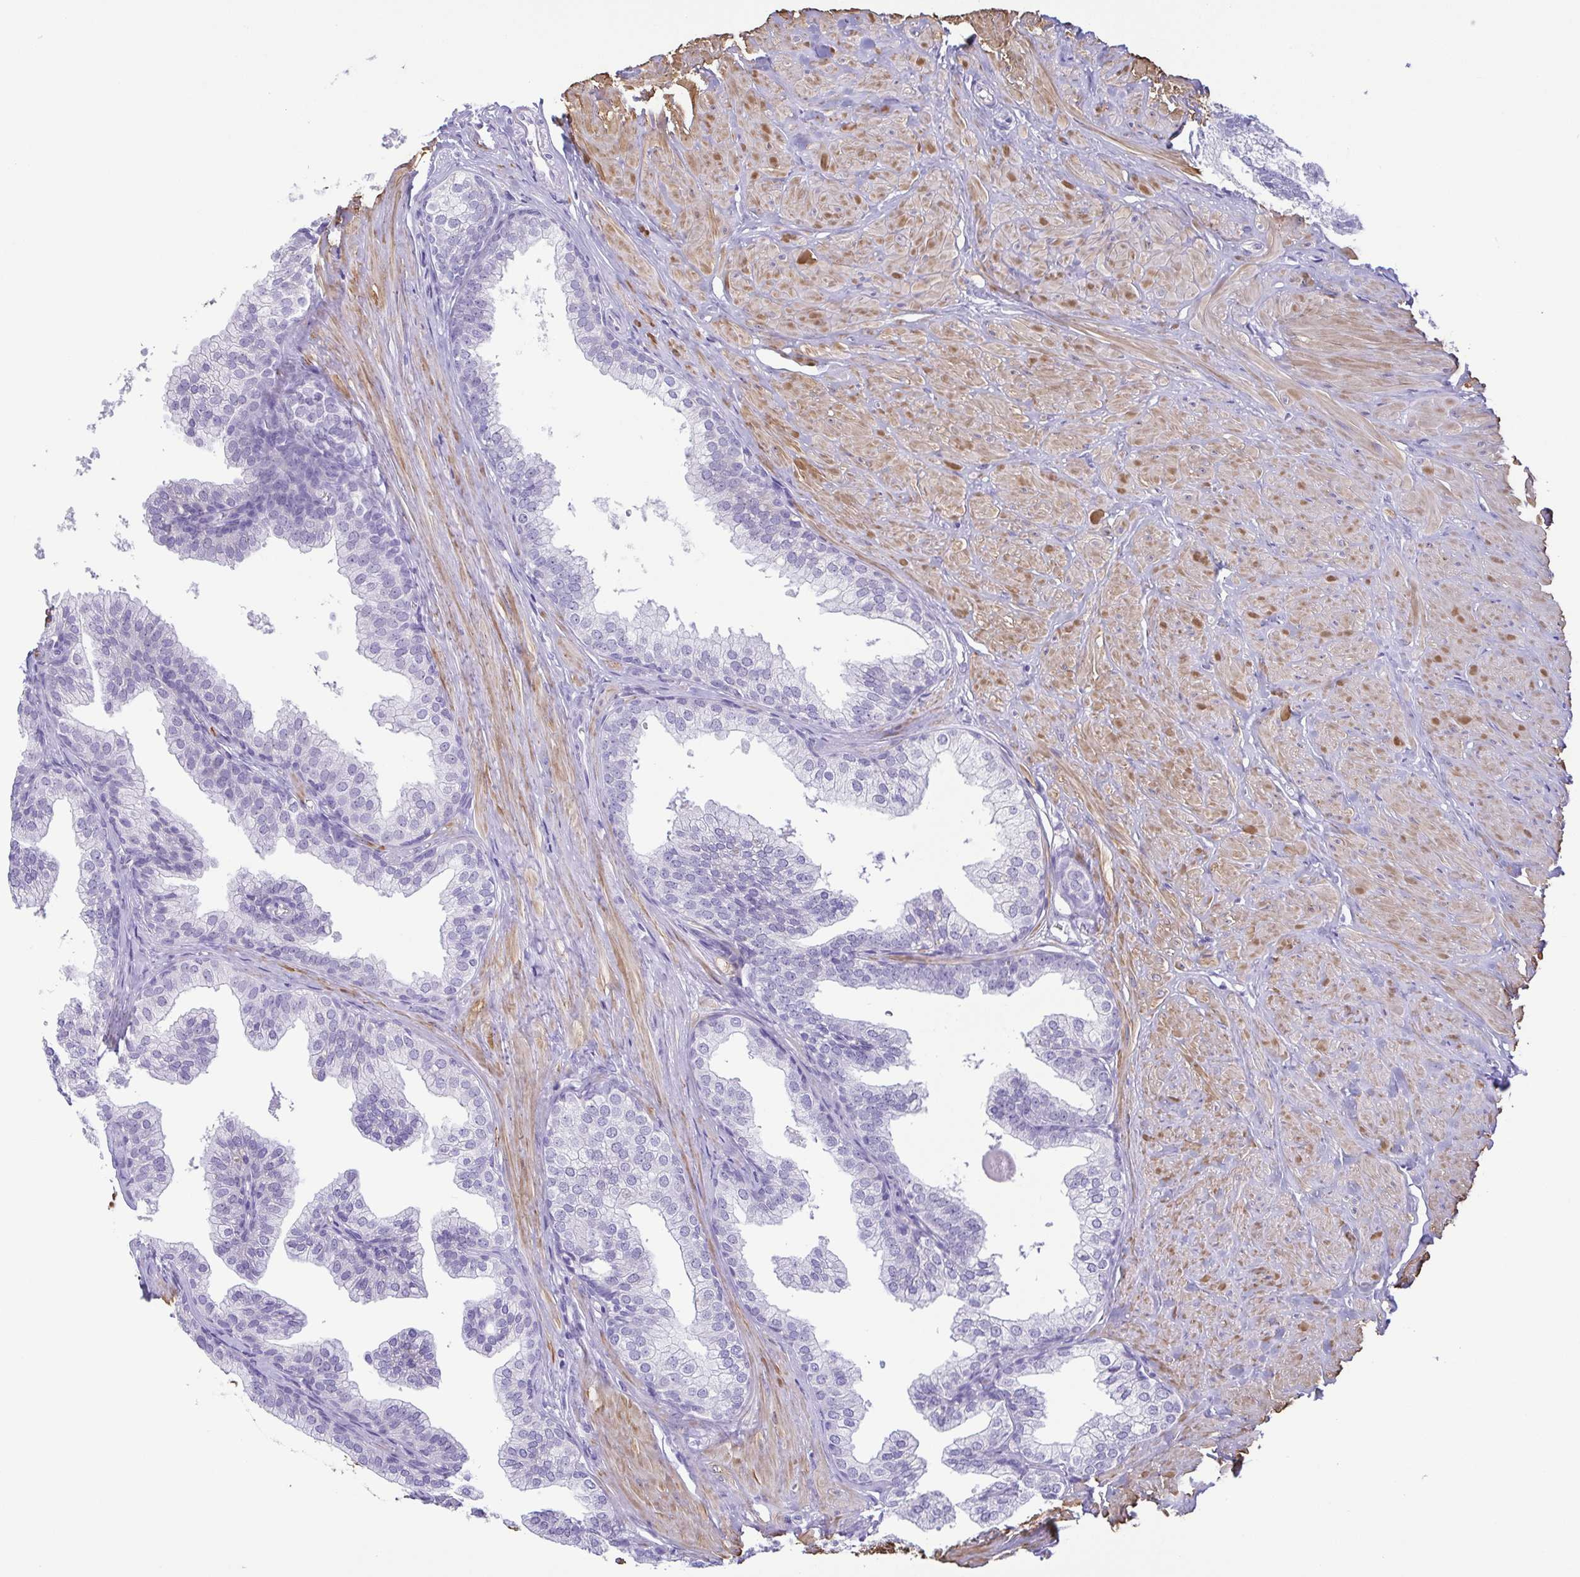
{"staining": {"intensity": "negative", "quantity": "none", "location": "none"}, "tissue": "prostate", "cell_type": "Glandular cells", "image_type": "normal", "snomed": [{"axis": "morphology", "description": "Normal tissue, NOS"}, {"axis": "topography", "description": "Prostate"}, {"axis": "topography", "description": "Peripheral nerve tissue"}], "caption": "The histopathology image reveals no significant positivity in glandular cells of prostate. Nuclei are stained in blue.", "gene": "MYL7", "patient": {"sex": "male", "age": 55}}